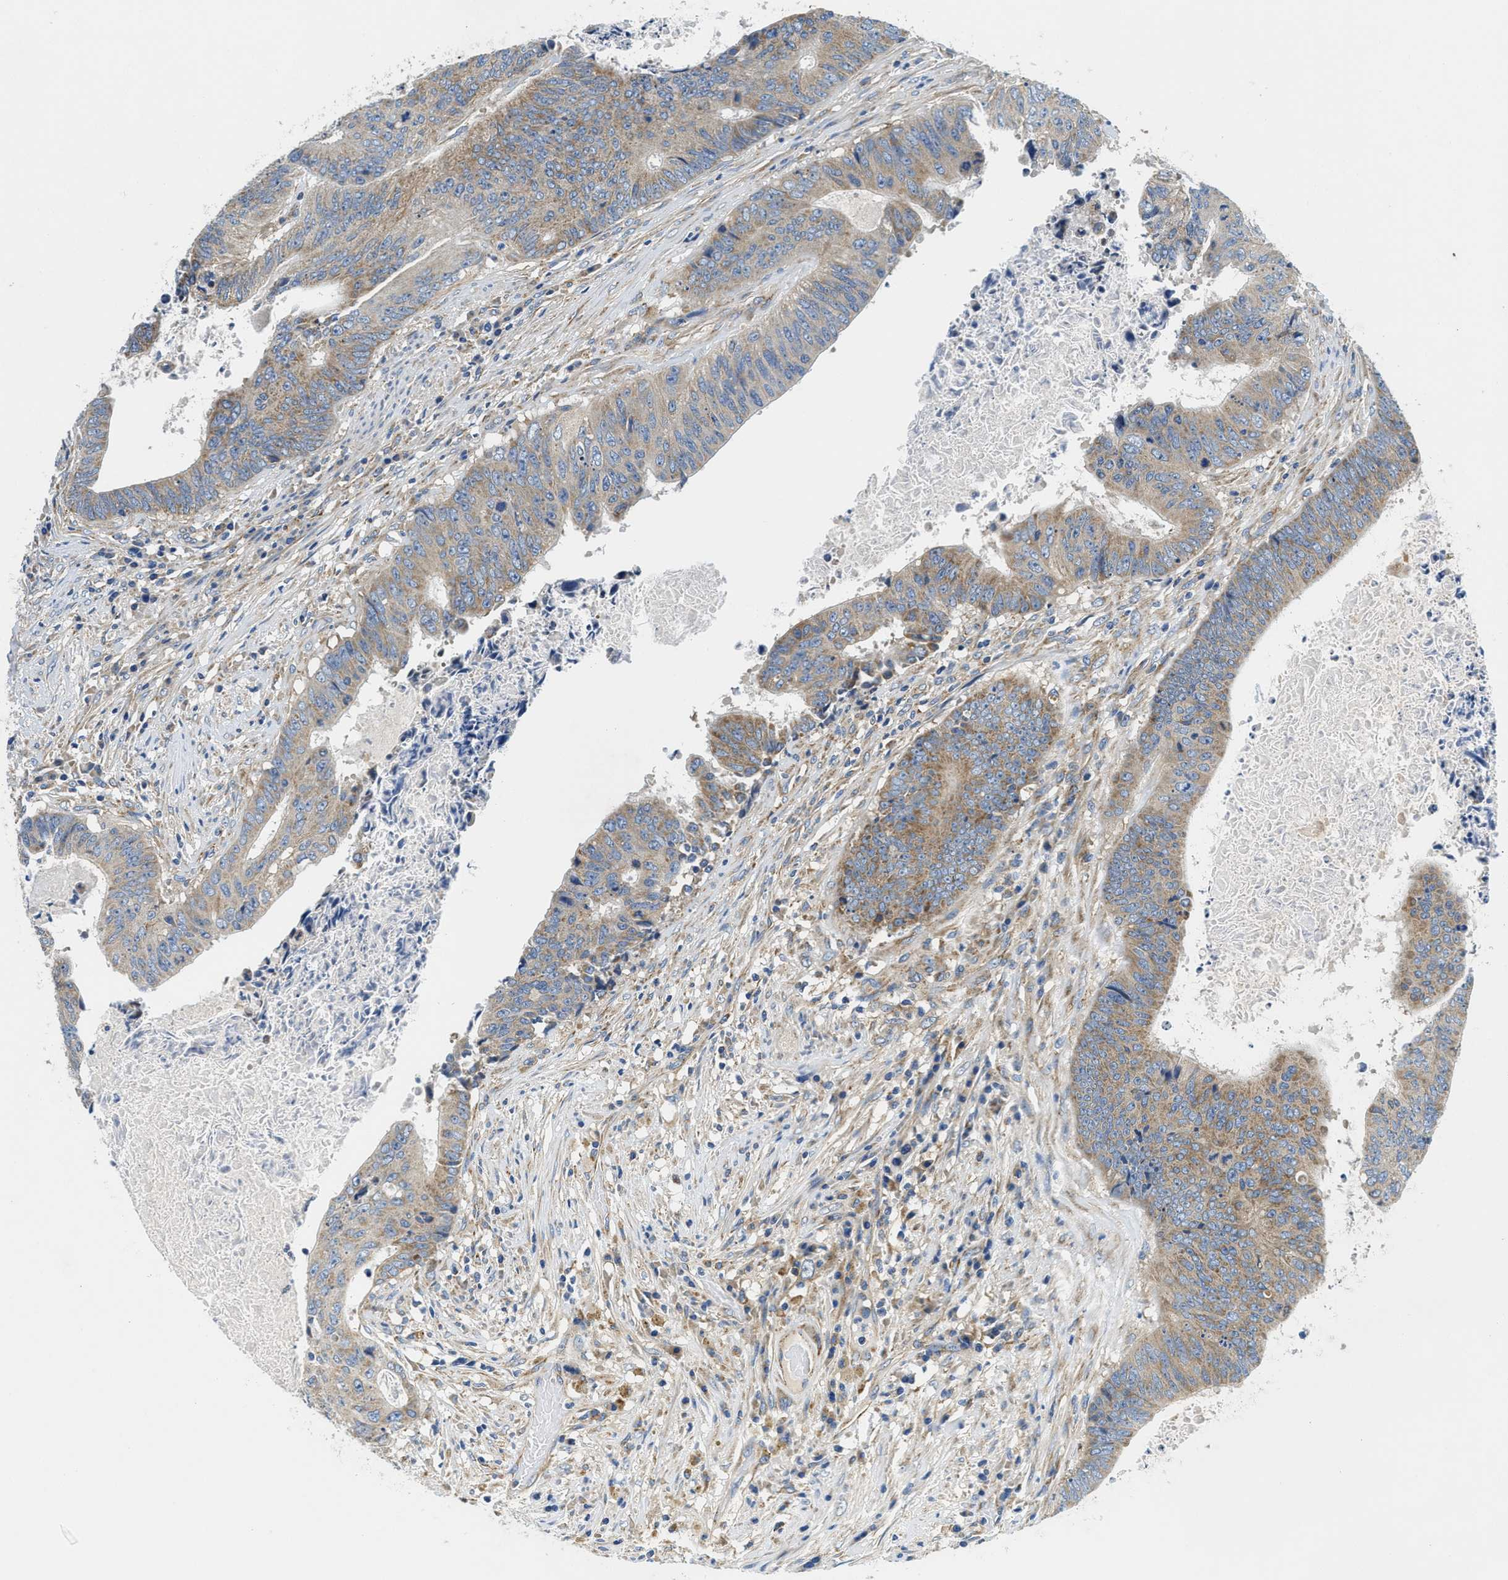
{"staining": {"intensity": "moderate", "quantity": ">75%", "location": "cytoplasmic/membranous"}, "tissue": "colorectal cancer", "cell_type": "Tumor cells", "image_type": "cancer", "snomed": [{"axis": "morphology", "description": "Adenocarcinoma, NOS"}, {"axis": "topography", "description": "Rectum"}], "caption": "Colorectal adenocarcinoma stained with immunohistochemistry displays moderate cytoplasmic/membranous staining in about >75% of tumor cells.", "gene": "SAMD4B", "patient": {"sex": "male", "age": 72}}